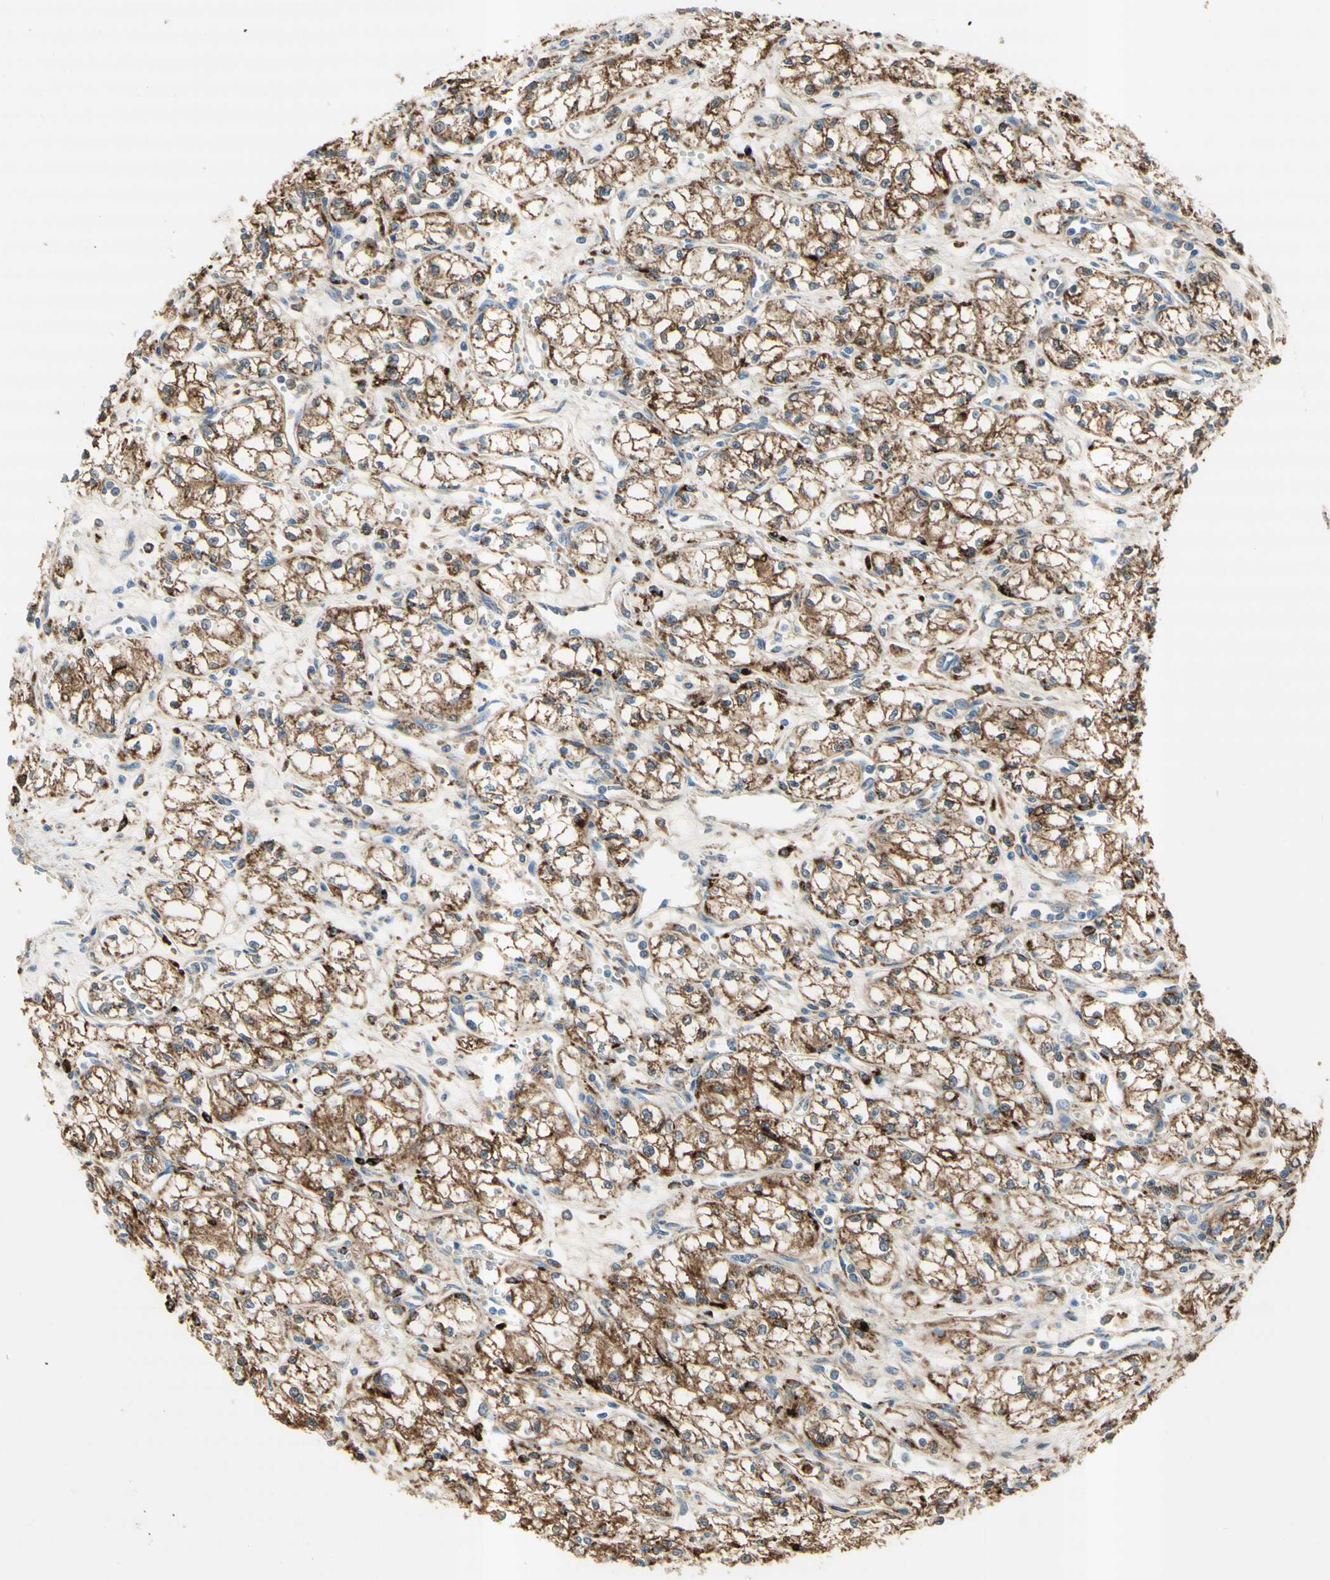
{"staining": {"intensity": "moderate", "quantity": ">75%", "location": "cytoplasmic/membranous"}, "tissue": "renal cancer", "cell_type": "Tumor cells", "image_type": "cancer", "snomed": [{"axis": "morphology", "description": "Normal tissue, NOS"}, {"axis": "morphology", "description": "Adenocarcinoma, NOS"}, {"axis": "topography", "description": "Kidney"}], "caption": "Immunohistochemistry (IHC) micrograph of neoplastic tissue: human renal adenocarcinoma stained using immunohistochemistry shows medium levels of moderate protein expression localized specifically in the cytoplasmic/membranous of tumor cells, appearing as a cytoplasmic/membranous brown color.", "gene": "URB2", "patient": {"sex": "male", "age": 59}}